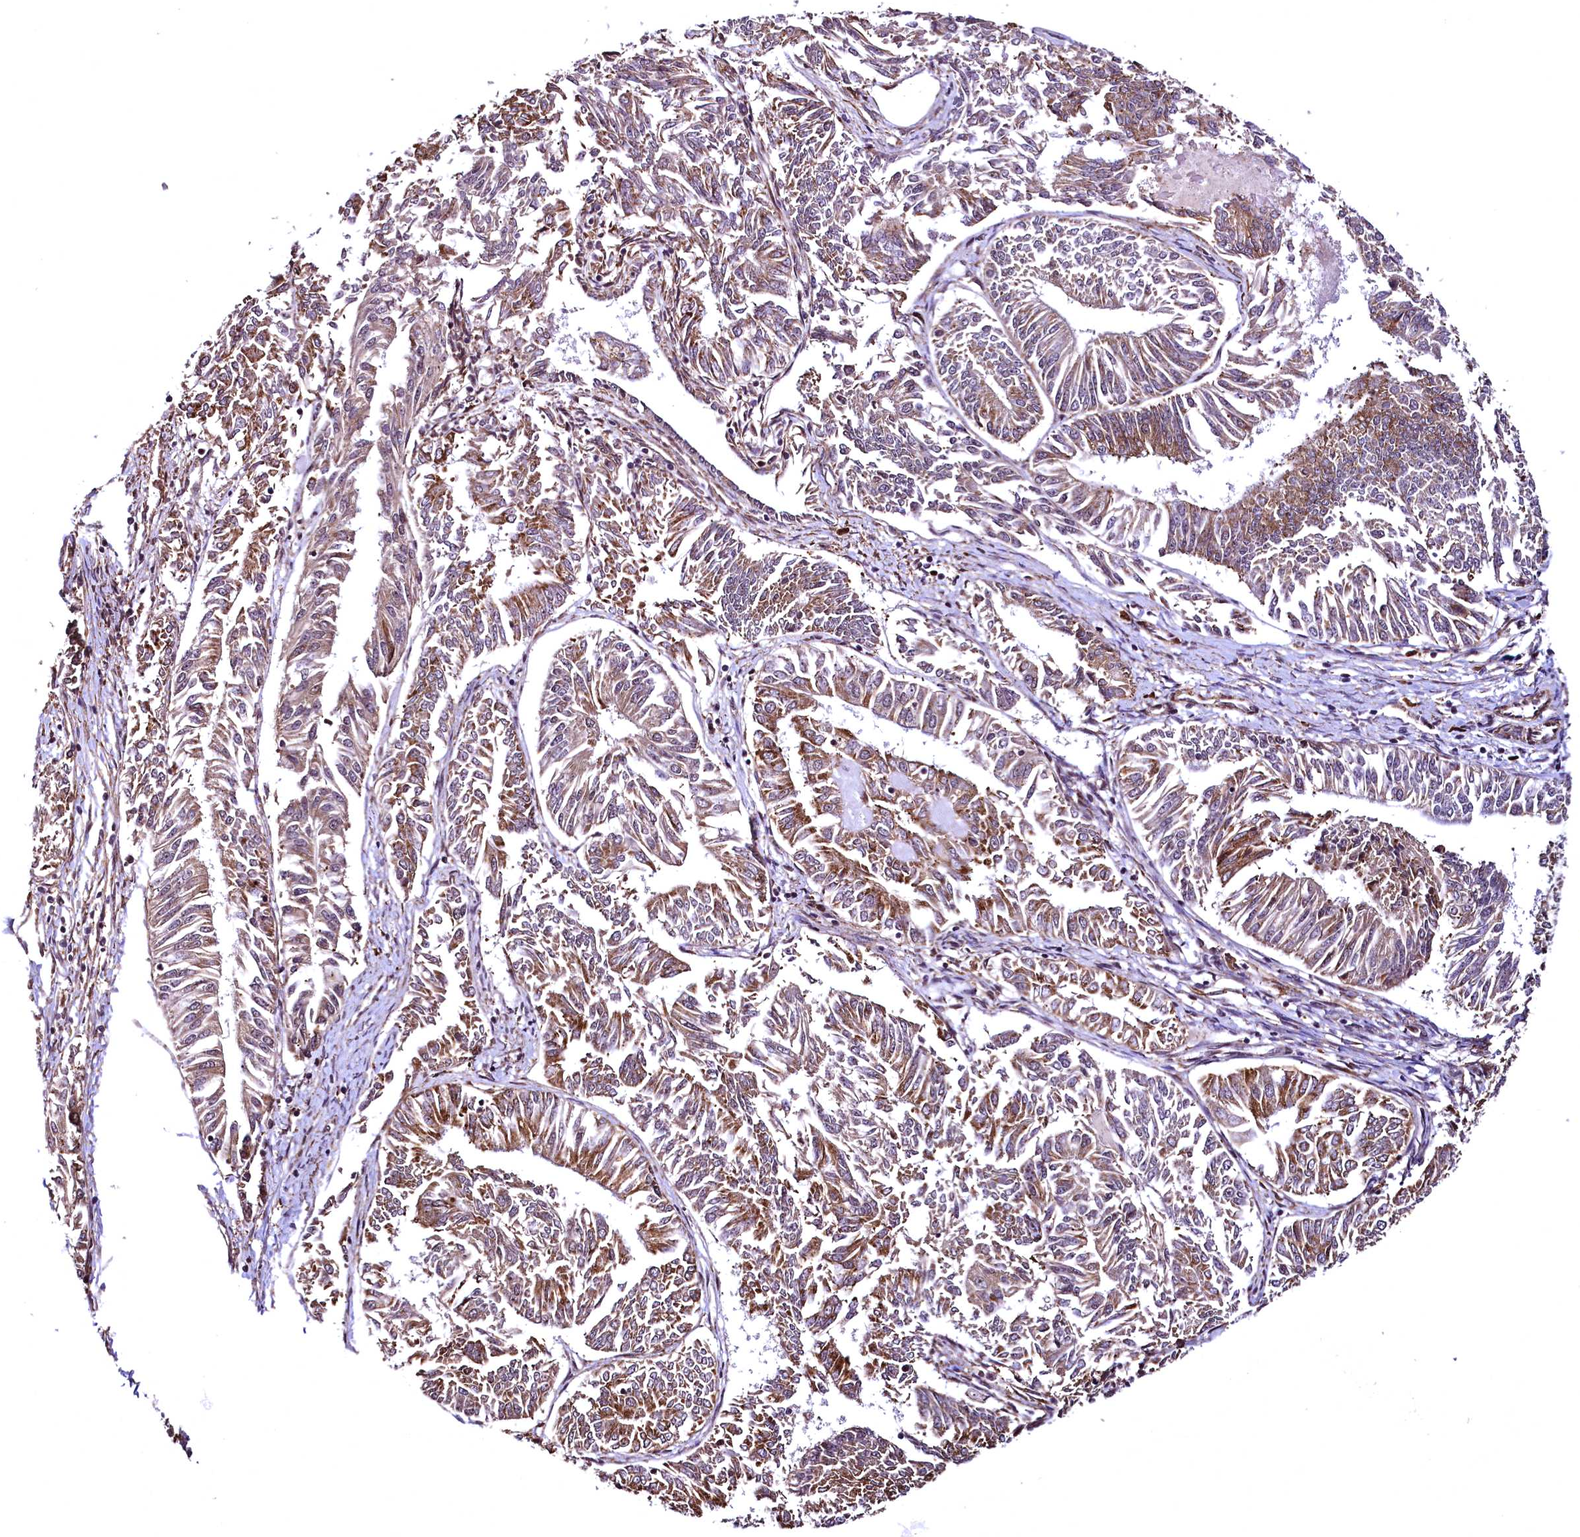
{"staining": {"intensity": "moderate", "quantity": "25%-75%", "location": "cytoplasmic/membranous"}, "tissue": "endometrial cancer", "cell_type": "Tumor cells", "image_type": "cancer", "snomed": [{"axis": "morphology", "description": "Adenocarcinoma, NOS"}, {"axis": "topography", "description": "Endometrium"}], "caption": "Immunohistochemical staining of human endometrial adenocarcinoma displays medium levels of moderate cytoplasmic/membranous staining in about 25%-75% of tumor cells.", "gene": "PDS5B", "patient": {"sex": "female", "age": 58}}